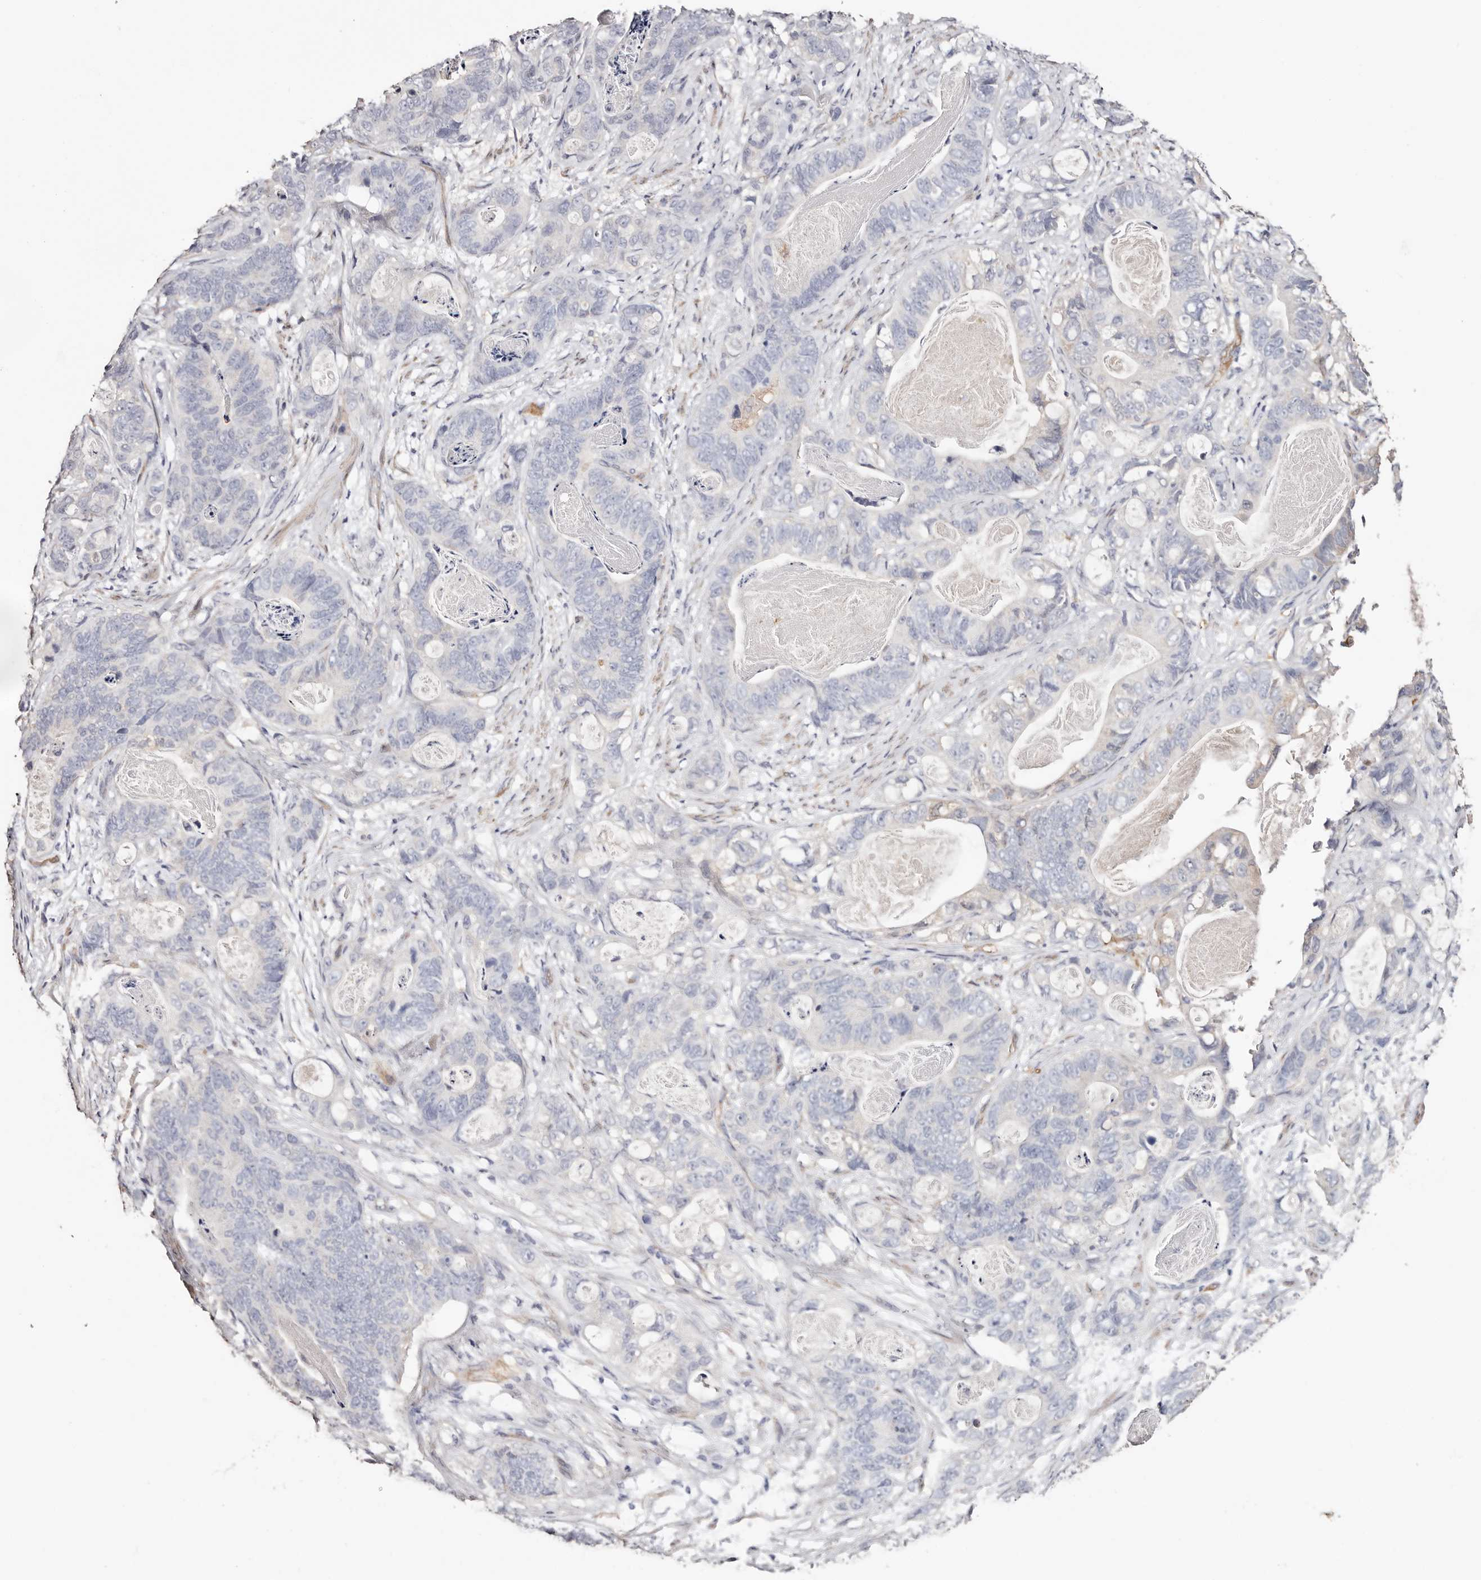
{"staining": {"intensity": "negative", "quantity": "none", "location": "none"}, "tissue": "stomach cancer", "cell_type": "Tumor cells", "image_type": "cancer", "snomed": [{"axis": "morphology", "description": "Normal tissue, NOS"}, {"axis": "morphology", "description": "Adenocarcinoma, NOS"}, {"axis": "topography", "description": "Stomach"}], "caption": "DAB (3,3'-diaminobenzidine) immunohistochemical staining of adenocarcinoma (stomach) shows no significant expression in tumor cells. Brightfield microscopy of IHC stained with DAB (brown) and hematoxylin (blue), captured at high magnification.", "gene": "TGM2", "patient": {"sex": "female", "age": 89}}